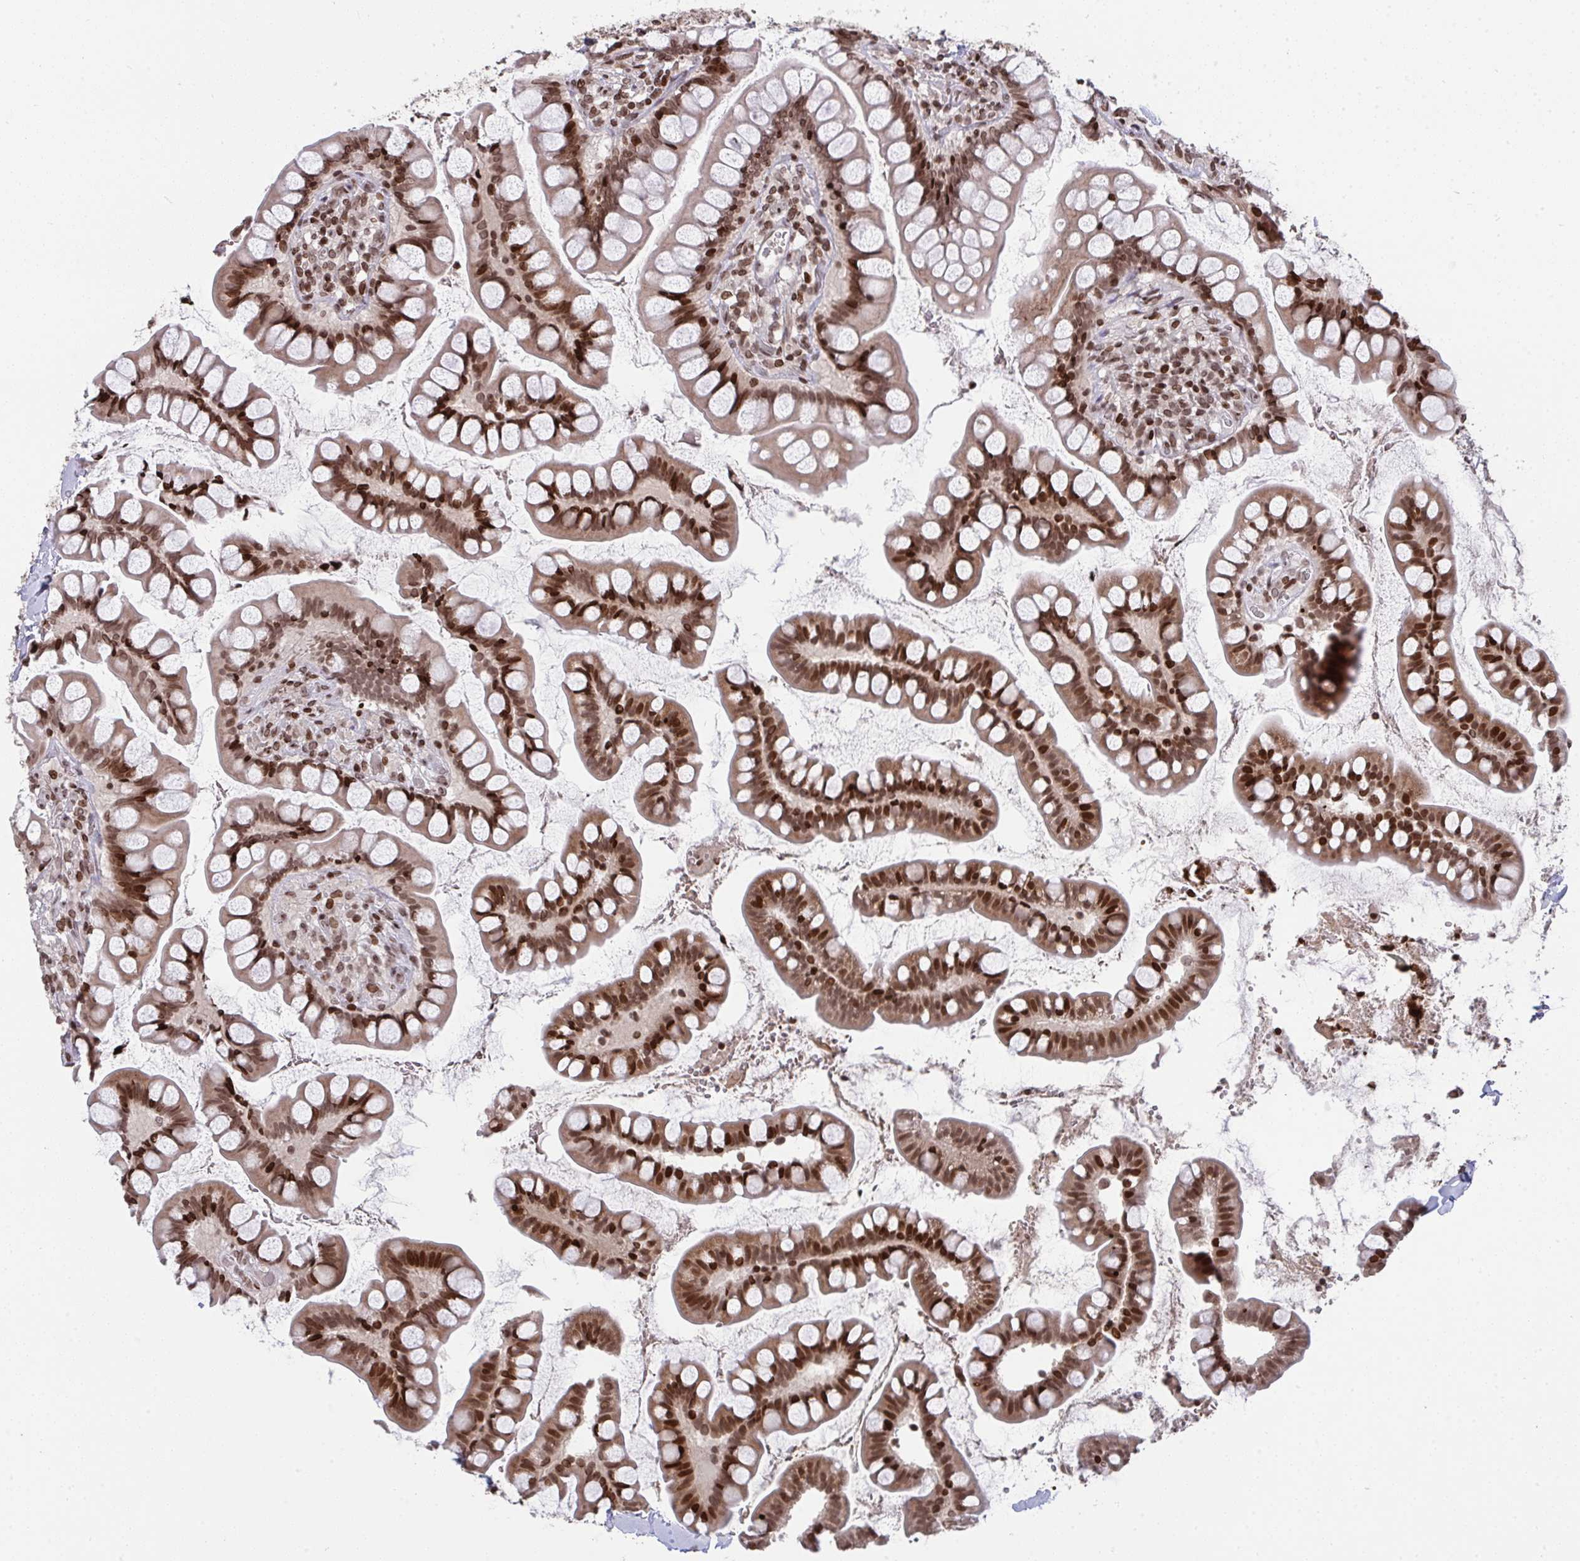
{"staining": {"intensity": "strong", "quantity": ">75%", "location": "nuclear"}, "tissue": "small intestine", "cell_type": "Glandular cells", "image_type": "normal", "snomed": [{"axis": "morphology", "description": "Normal tissue, NOS"}, {"axis": "topography", "description": "Small intestine"}], "caption": "IHC of benign human small intestine demonstrates high levels of strong nuclear expression in about >75% of glandular cells. The staining is performed using DAB brown chromogen to label protein expression. The nuclei are counter-stained blue using hematoxylin.", "gene": "NIP7", "patient": {"sex": "male", "age": 70}}